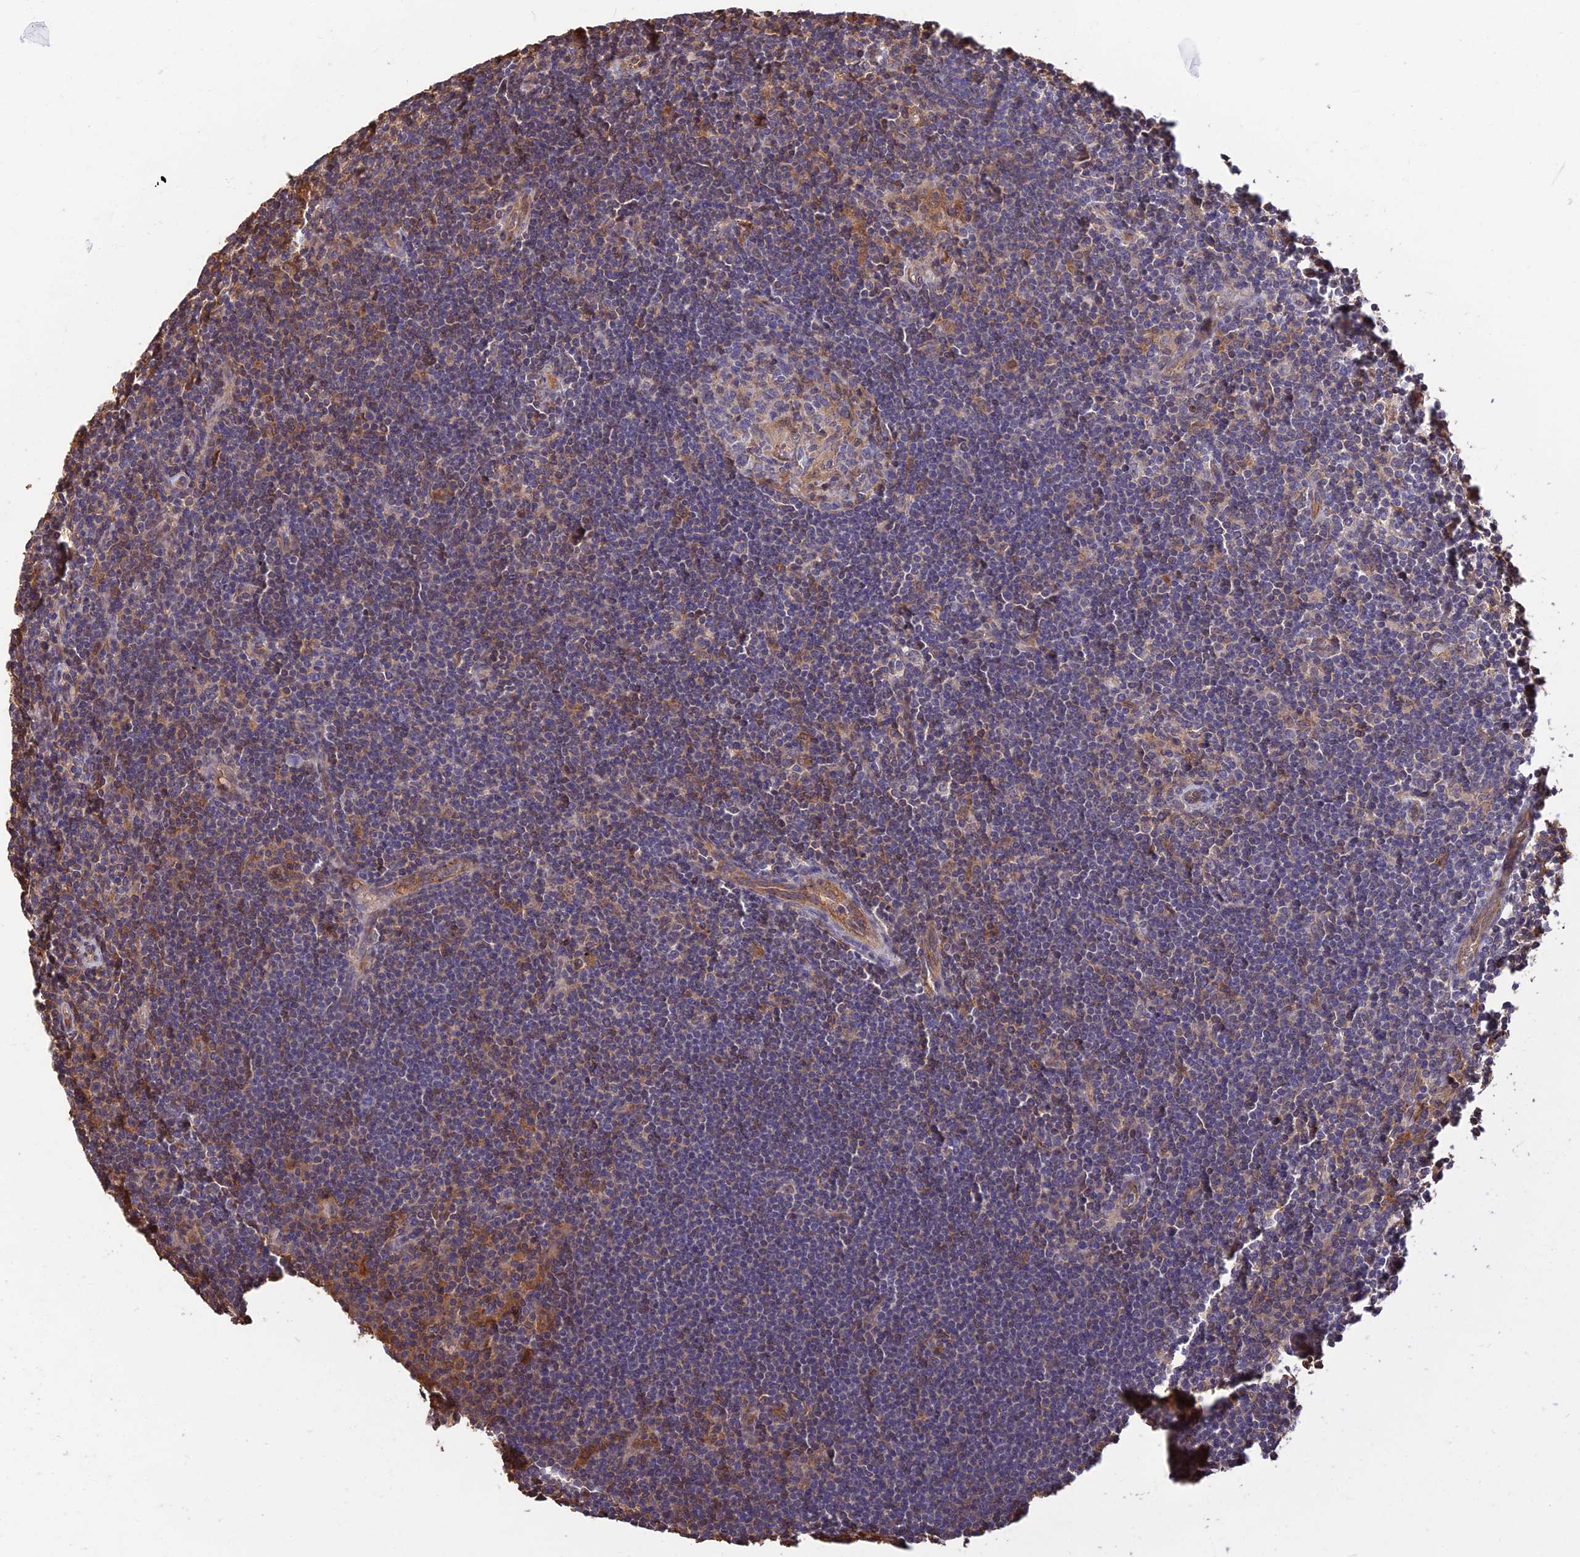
{"staining": {"intensity": "weak", "quantity": "<25%", "location": "cytoplasmic/membranous"}, "tissue": "lymphoma", "cell_type": "Tumor cells", "image_type": "cancer", "snomed": [{"axis": "morphology", "description": "Hodgkin's disease, NOS"}, {"axis": "topography", "description": "Lymph node"}], "caption": "Protein analysis of lymphoma demonstrates no significant expression in tumor cells.", "gene": "LRRN3", "patient": {"sex": "female", "age": 57}}